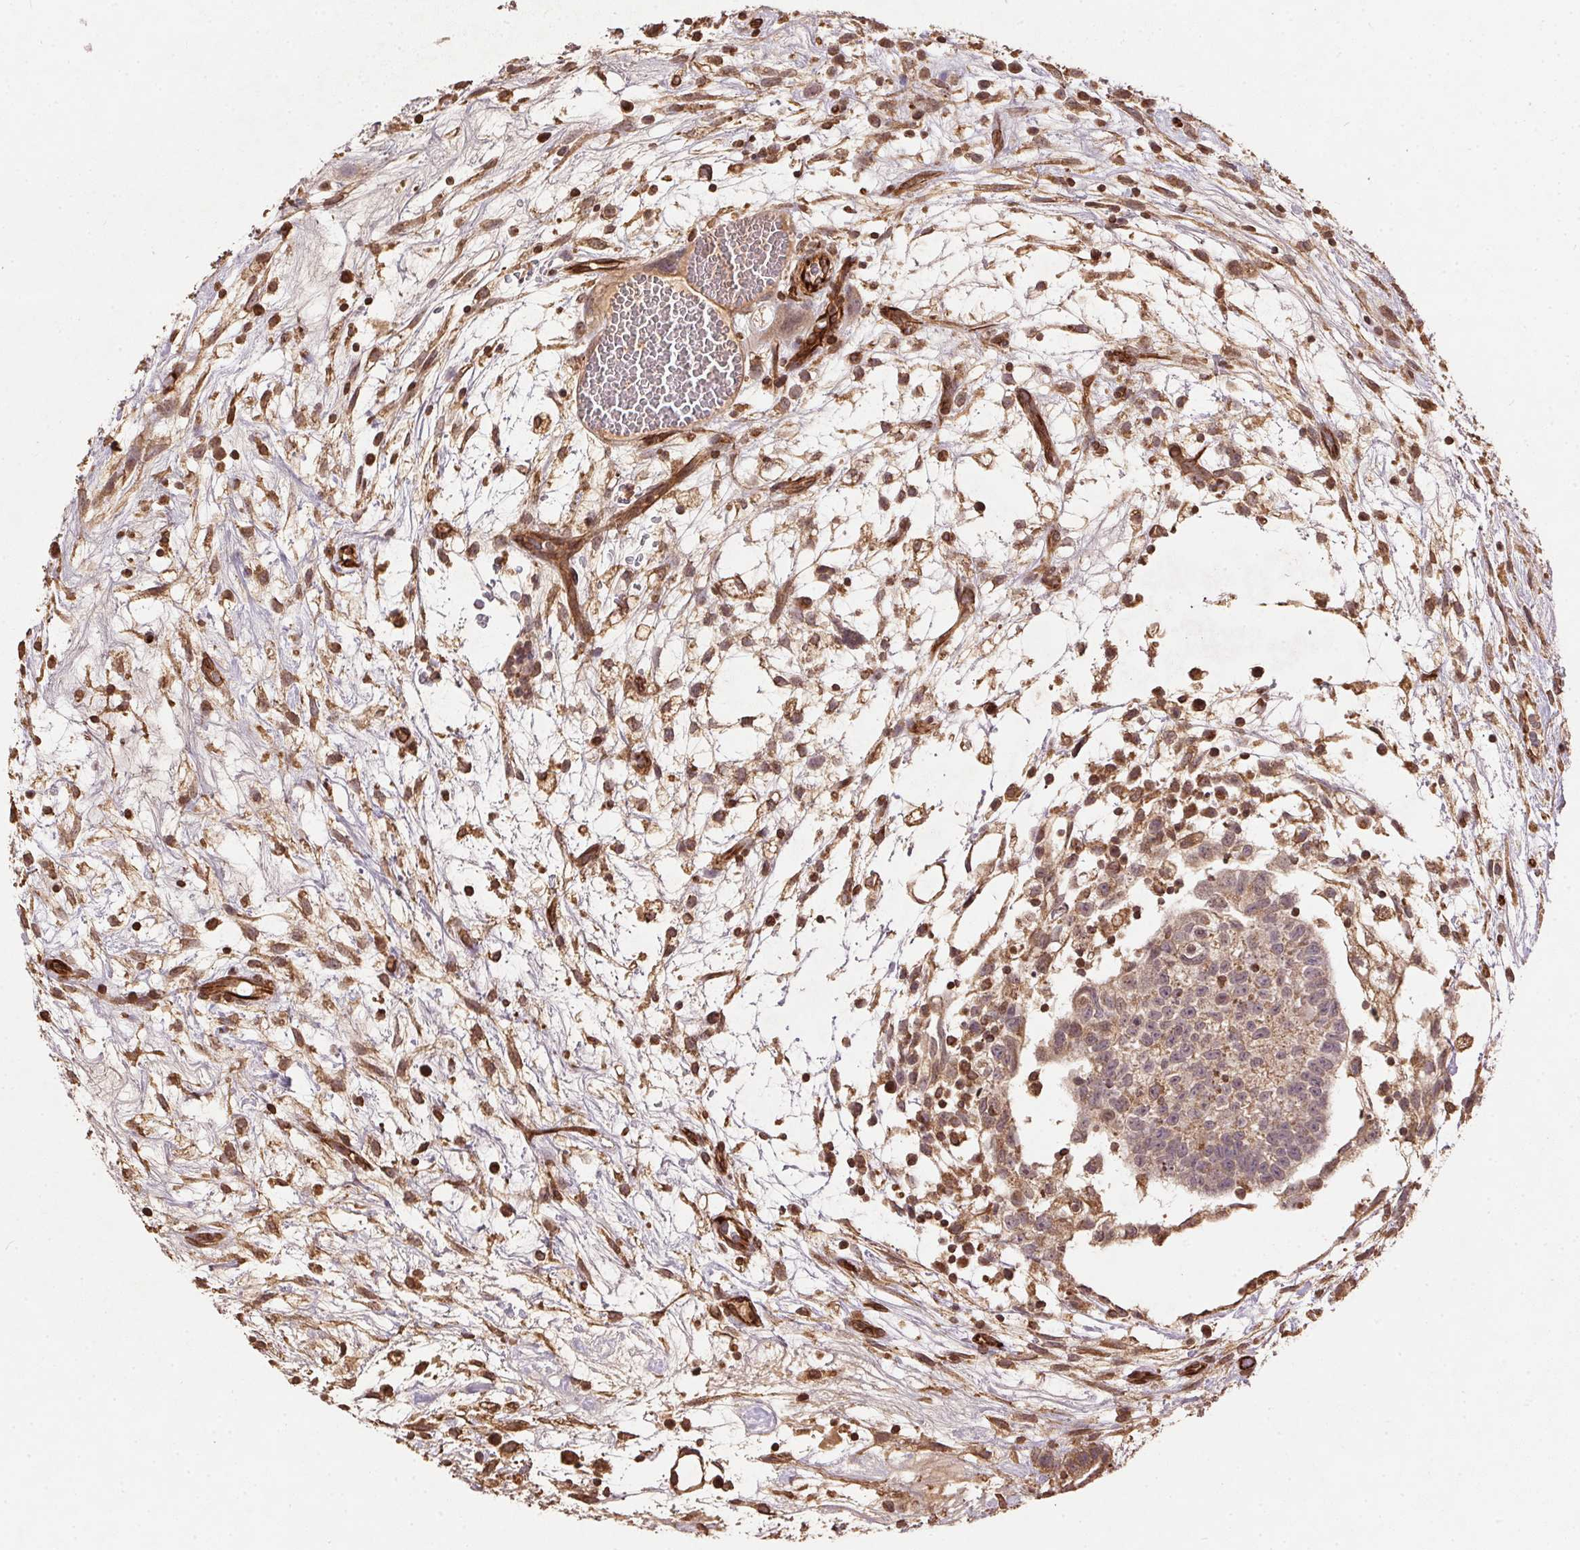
{"staining": {"intensity": "weak", "quantity": "25%-75%", "location": "cytoplasmic/membranous"}, "tissue": "testis cancer", "cell_type": "Tumor cells", "image_type": "cancer", "snomed": [{"axis": "morphology", "description": "Normal tissue, NOS"}, {"axis": "morphology", "description": "Carcinoma, Embryonal, NOS"}, {"axis": "topography", "description": "Testis"}], "caption": "A histopathology image showing weak cytoplasmic/membranous staining in approximately 25%-75% of tumor cells in testis embryonal carcinoma, as visualized by brown immunohistochemical staining.", "gene": "SPRED2", "patient": {"sex": "male", "age": 32}}